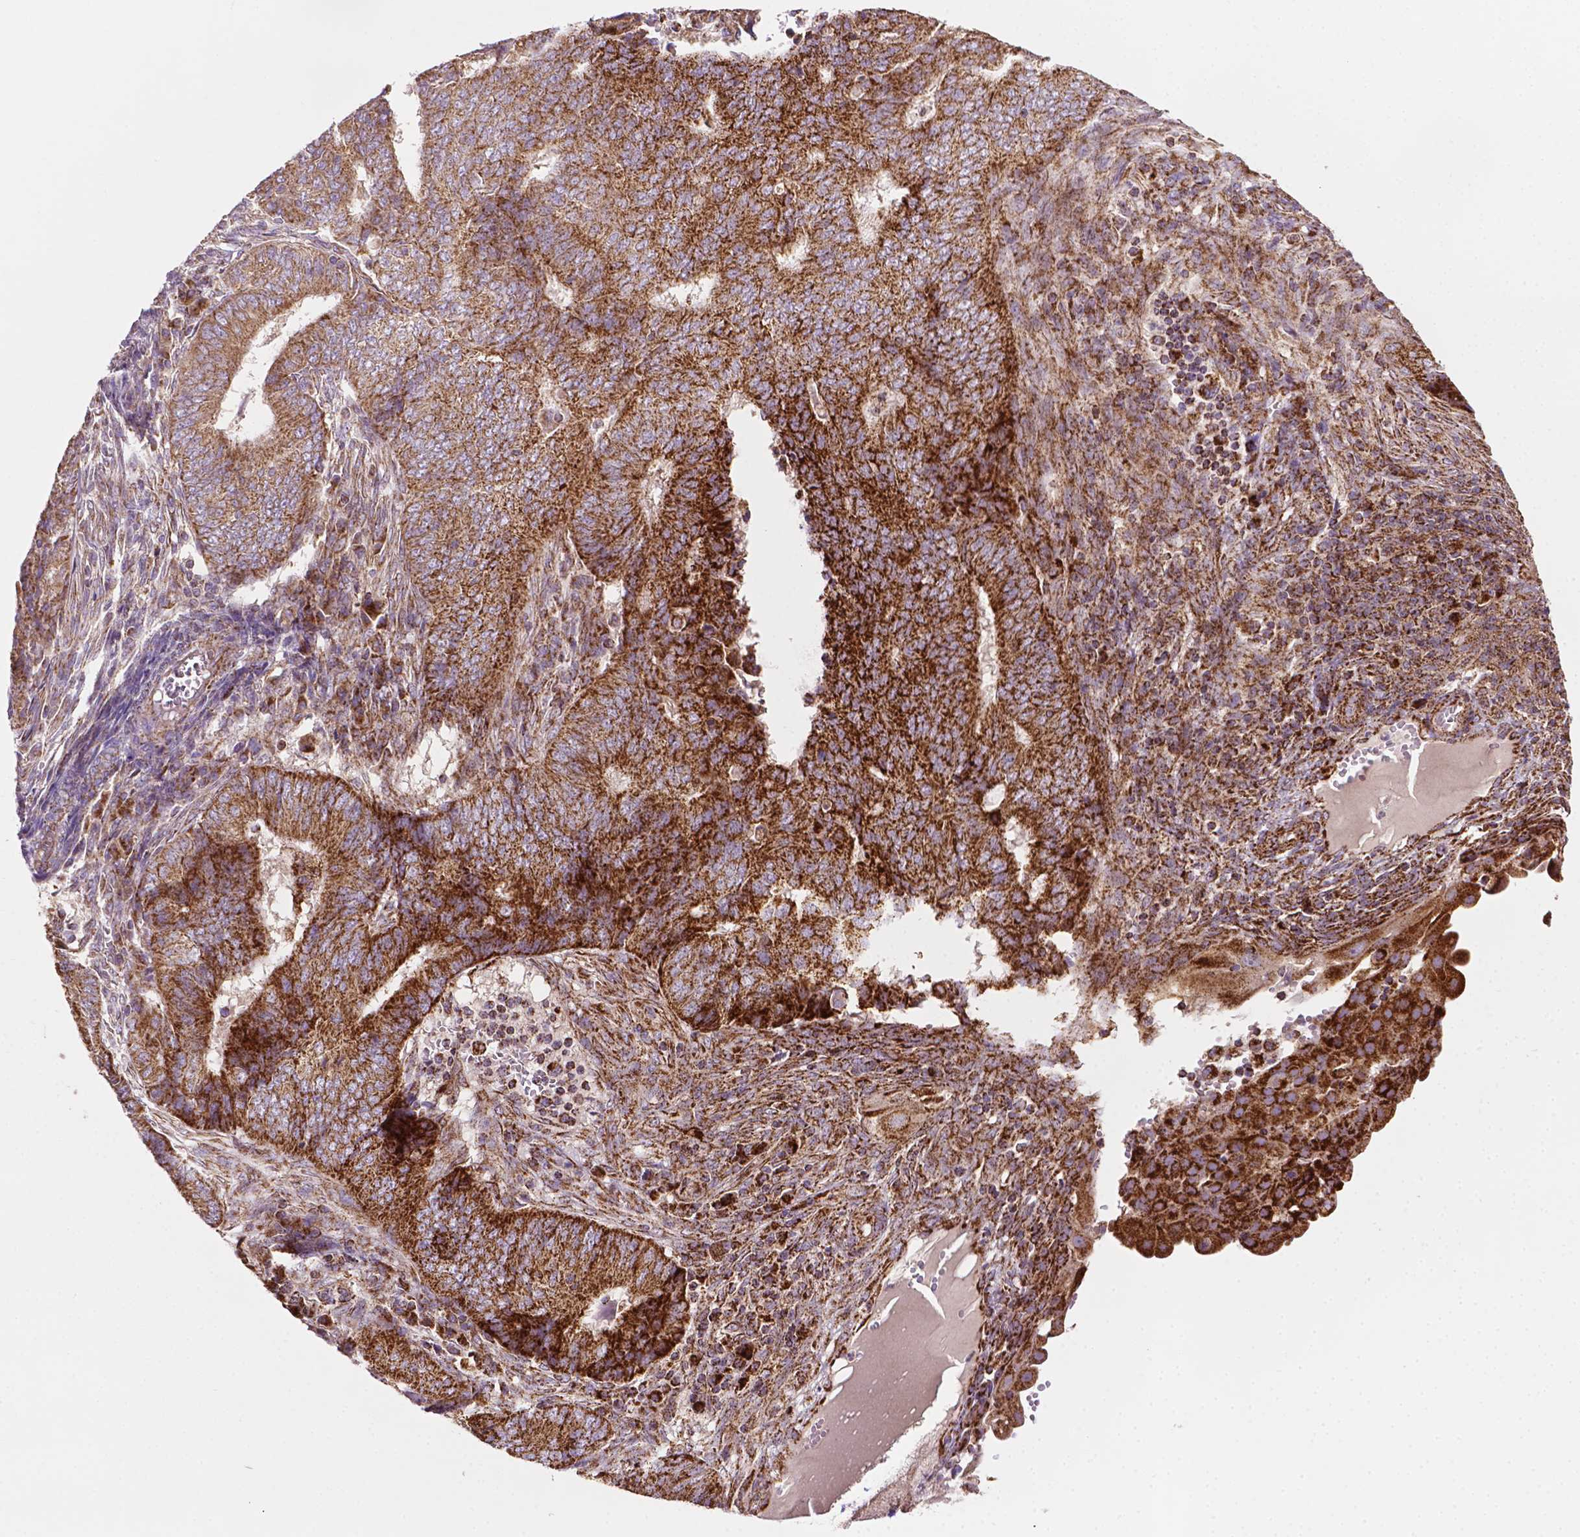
{"staining": {"intensity": "strong", "quantity": "25%-75%", "location": "cytoplasmic/membranous"}, "tissue": "endometrial cancer", "cell_type": "Tumor cells", "image_type": "cancer", "snomed": [{"axis": "morphology", "description": "Adenocarcinoma, NOS"}, {"axis": "topography", "description": "Endometrium"}], "caption": "Brown immunohistochemical staining in human endometrial cancer (adenocarcinoma) reveals strong cytoplasmic/membranous staining in about 25%-75% of tumor cells.", "gene": "ILVBL", "patient": {"sex": "female", "age": 62}}